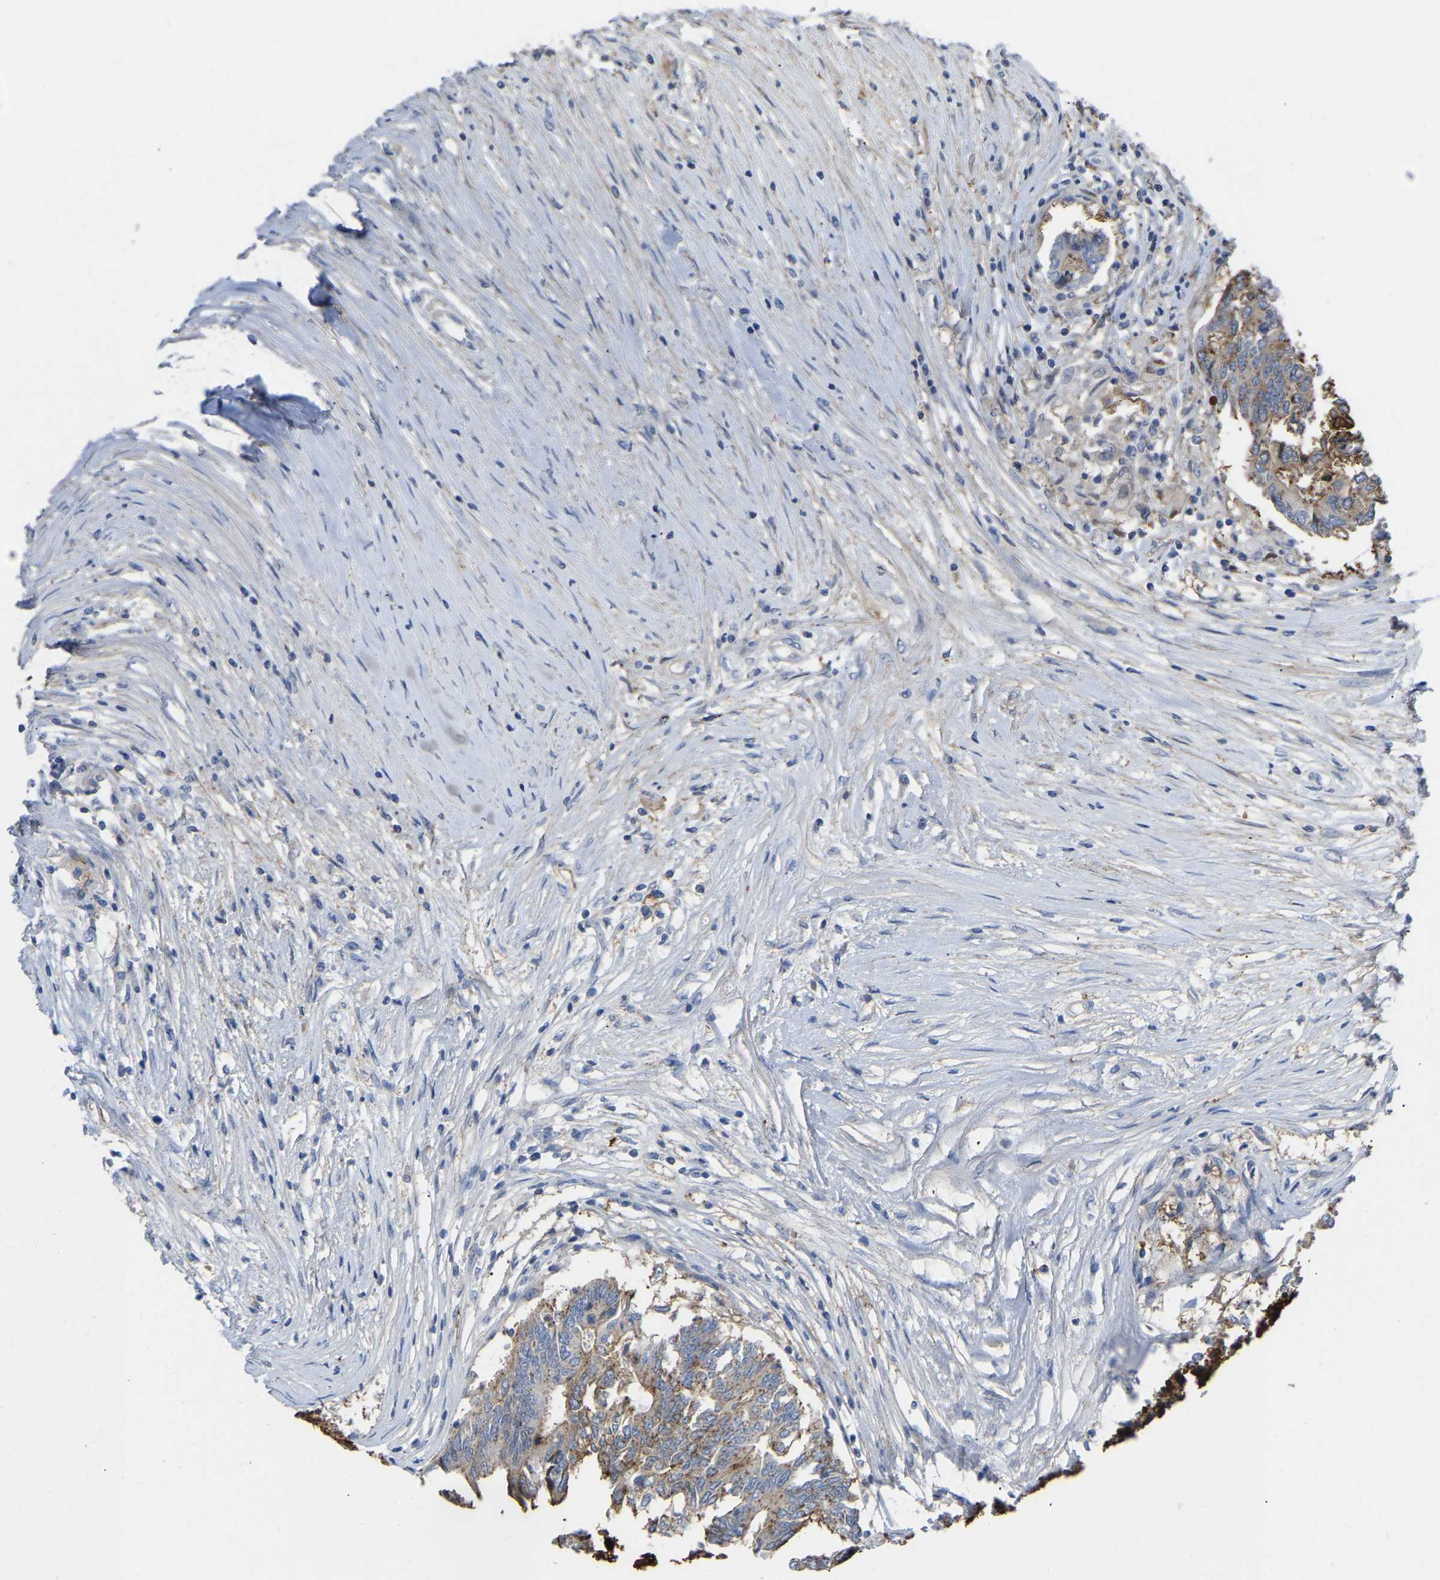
{"staining": {"intensity": "moderate", "quantity": ">75%", "location": "cytoplasmic/membranous"}, "tissue": "colorectal cancer", "cell_type": "Tumor cells", "image_type": "cancer", "snomed": [{"axis": "morphology", "description": "Adenocarcinoma, NOS"}, {"axis": "topography", "description": "Rectum"}], "caption": "The photomicrograph shows immunohistochemical staining of colorectal cancer. There is moderate cytoplasmic/membranous staining is identified in approximately >75% of tumor cells. (DAB IHC with brightfield microscopy, high magnification).", "gene": "ZNF449", "patient": {"sex": "male", "age": 63}}